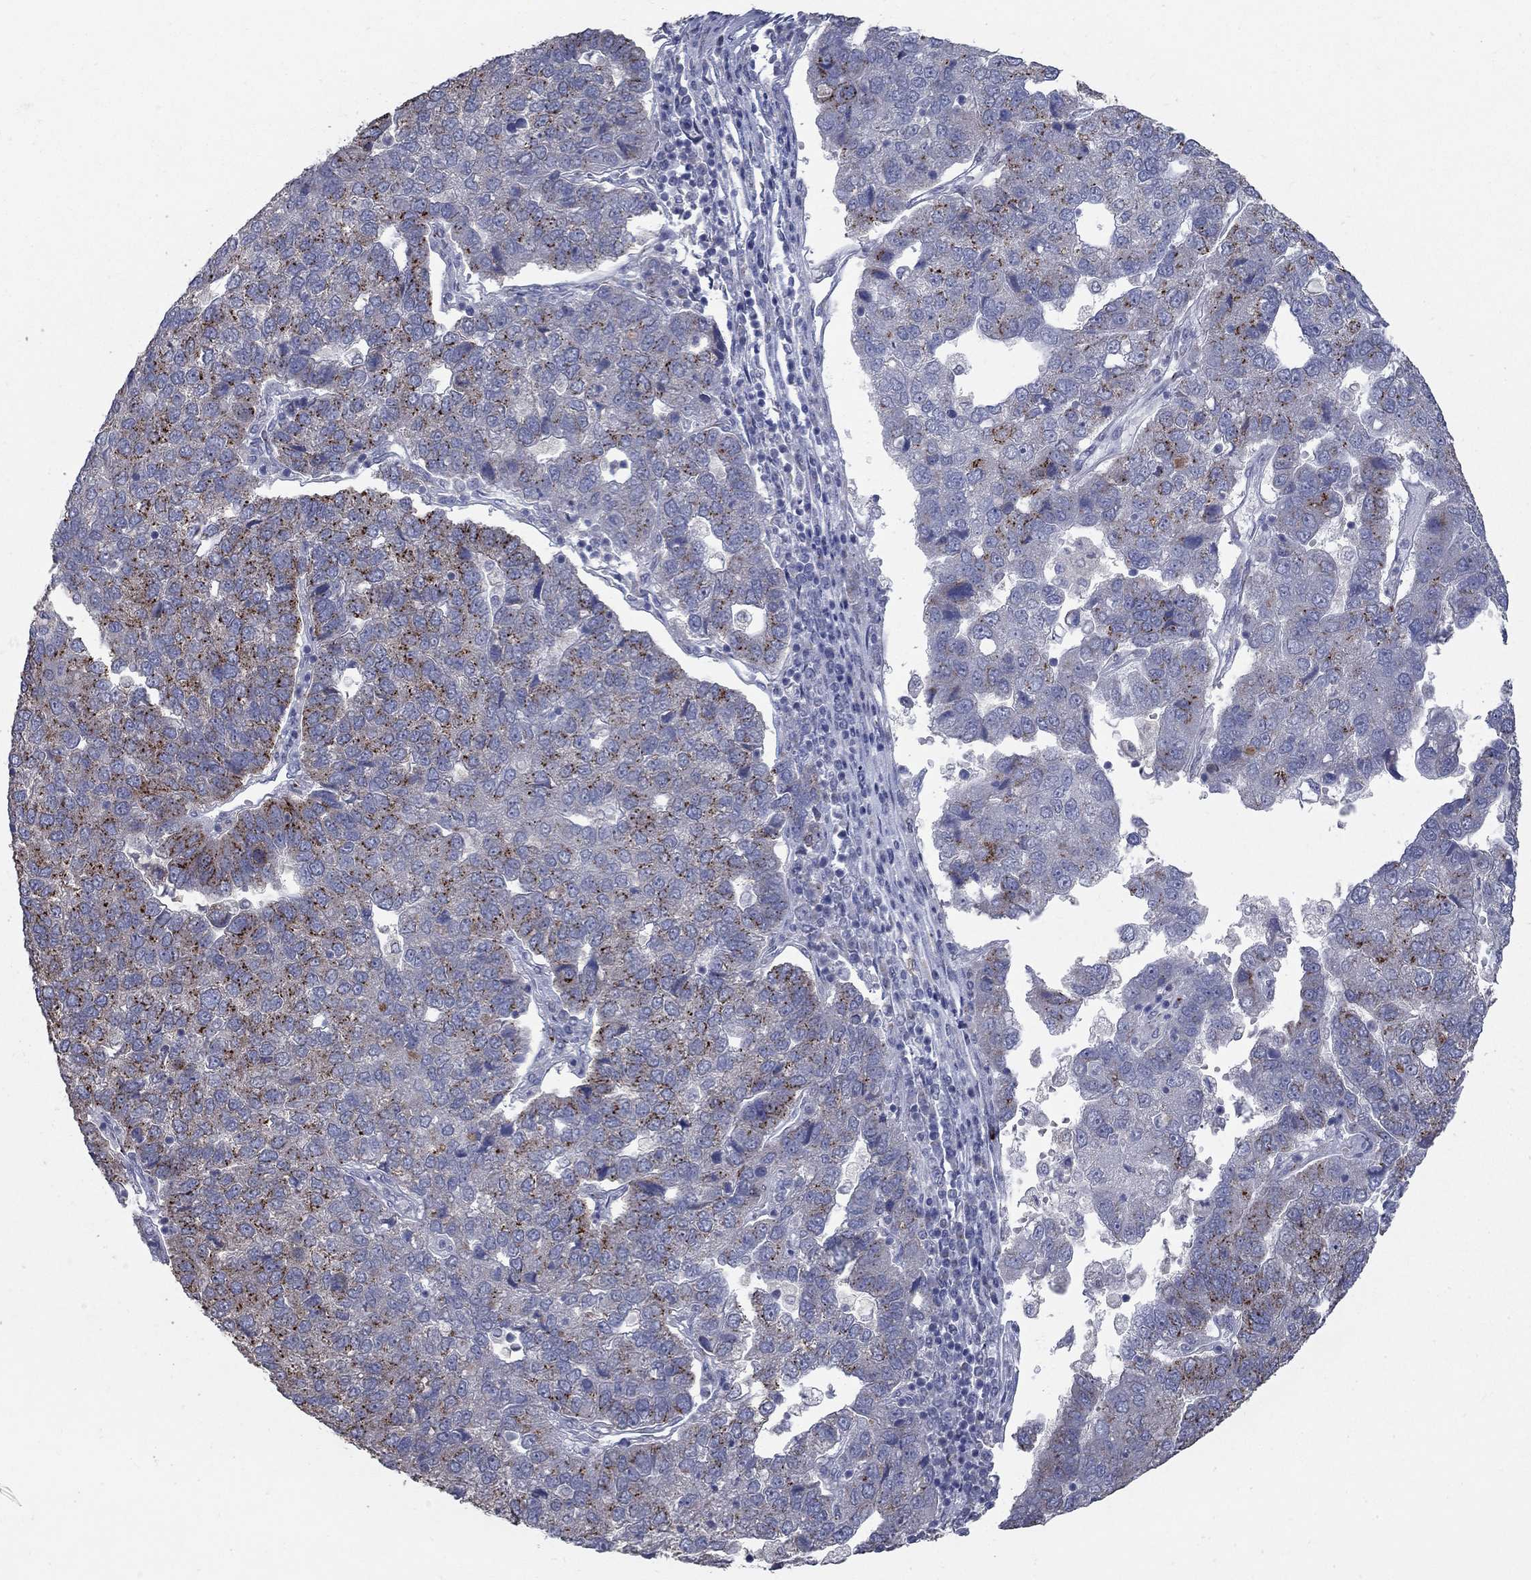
{"staining": {"intensity": "strong", "quantity": "<25%", "location": "cytoplasmic/membranous"}, "tissue": "pancreatic cancer", "cell_type": "Tumor cells", "image_type": "cancer", "snomed": [{"axis": "morphology", "description": "Adenocarcinoma, NOS"}, {"axis": "topography", "description": "Pancreas"}], "caption": "Protein expression analysis of pancreatic cancer reveals strong cytoplasmic/membranous staining in approximately <25% of tumor cells.", "gene": "KIAA0319L", "patient": {"sex": "female", "age": 61}}